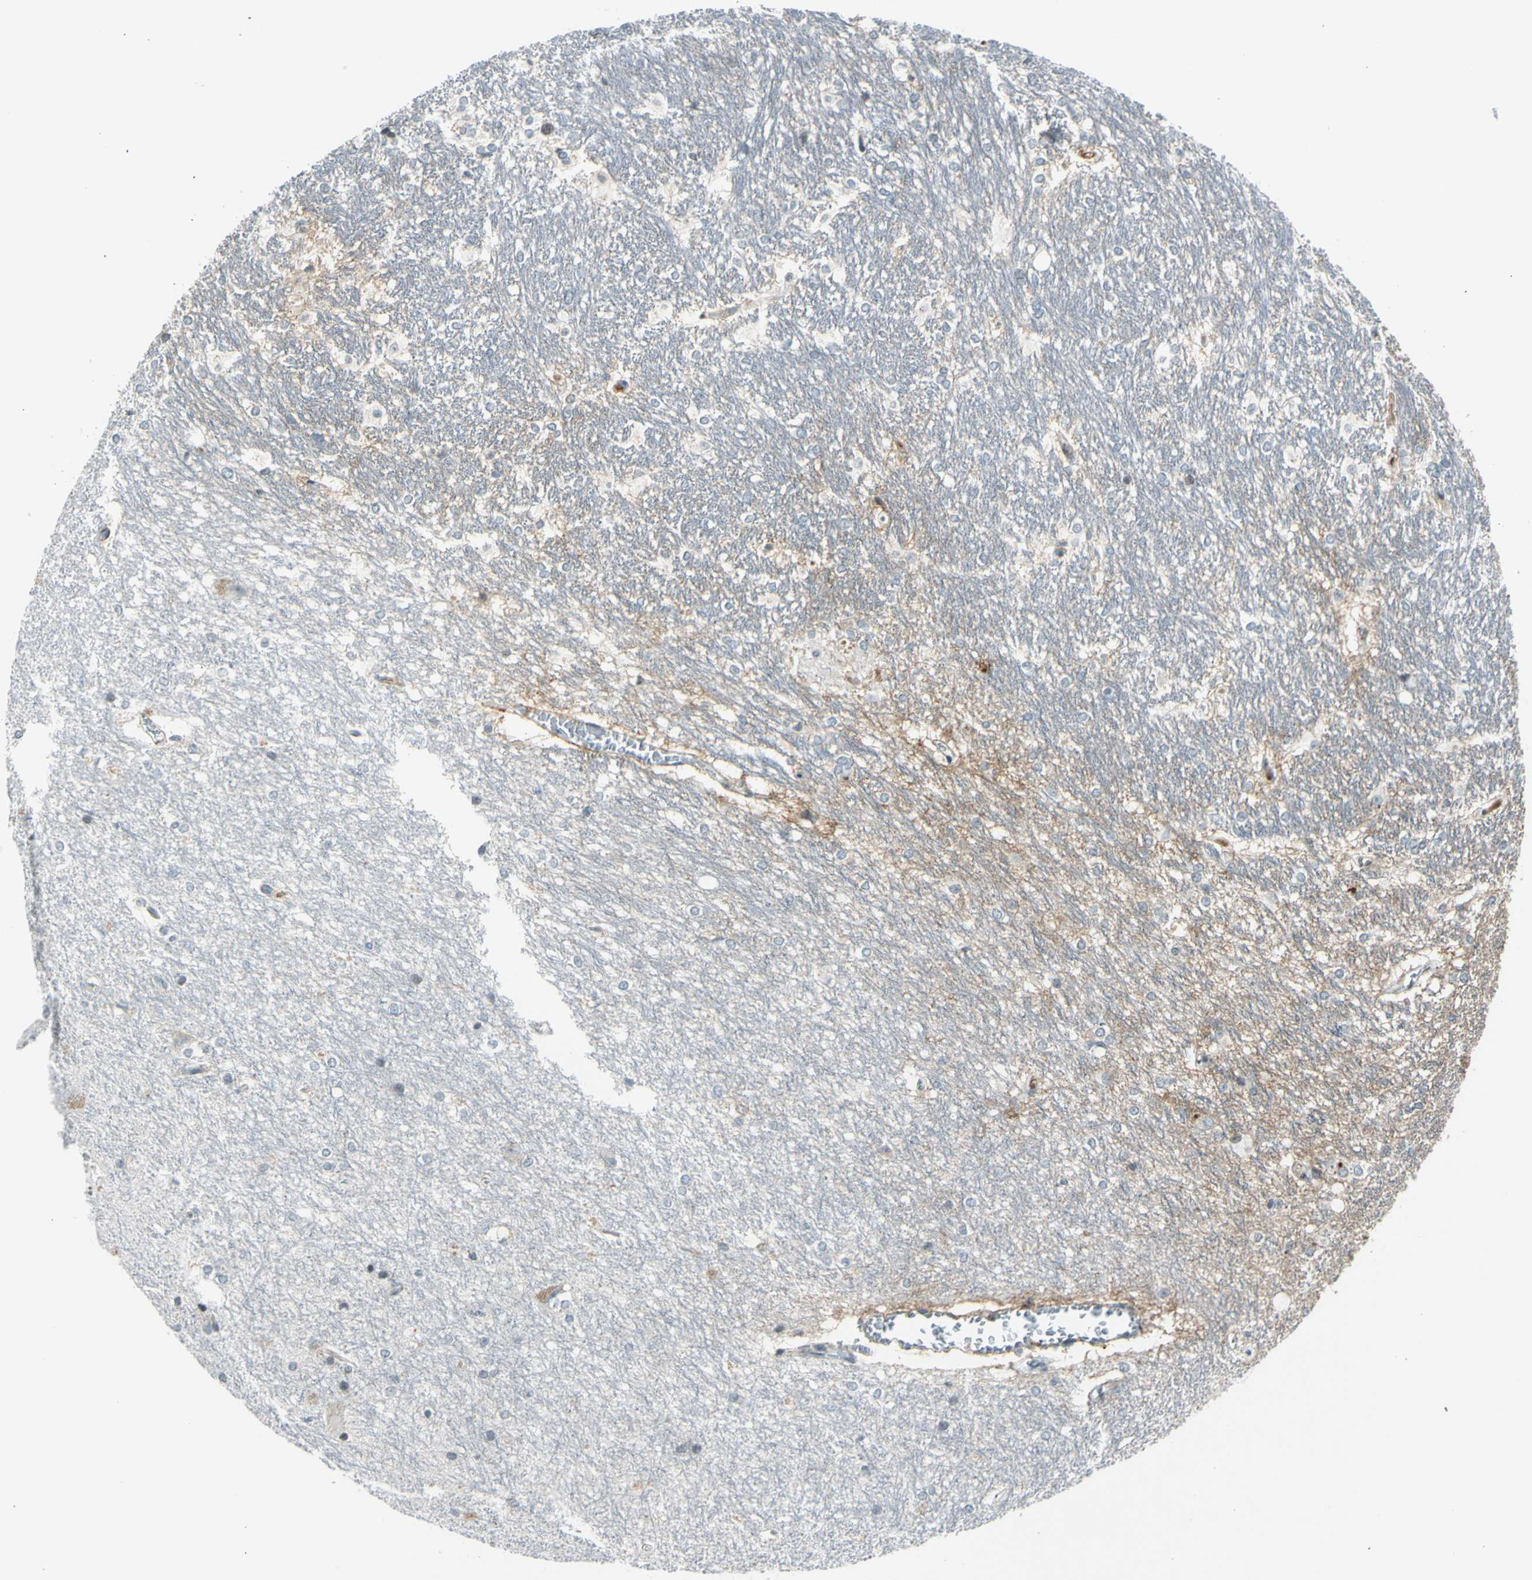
{"staining": {"intensity": "negative", "quantity": "none", "location": "none"}, "tissue": "hippocampus", "cell_type": "Glial cells", "image_type": "normal", "snomed": [{"axis": "morphology", "description": "Normal tissue, NOS"}, {"axis": "topography", "description": "Hippocampus"}], "caption": "Normal hippocampus was stained to show a protein in brown. There is no significant expression in glial cells. (DAB IHC with hematoxylin counter stain).", "gene": "PDPN", "patient": {"sex": "female", "age": 19}}